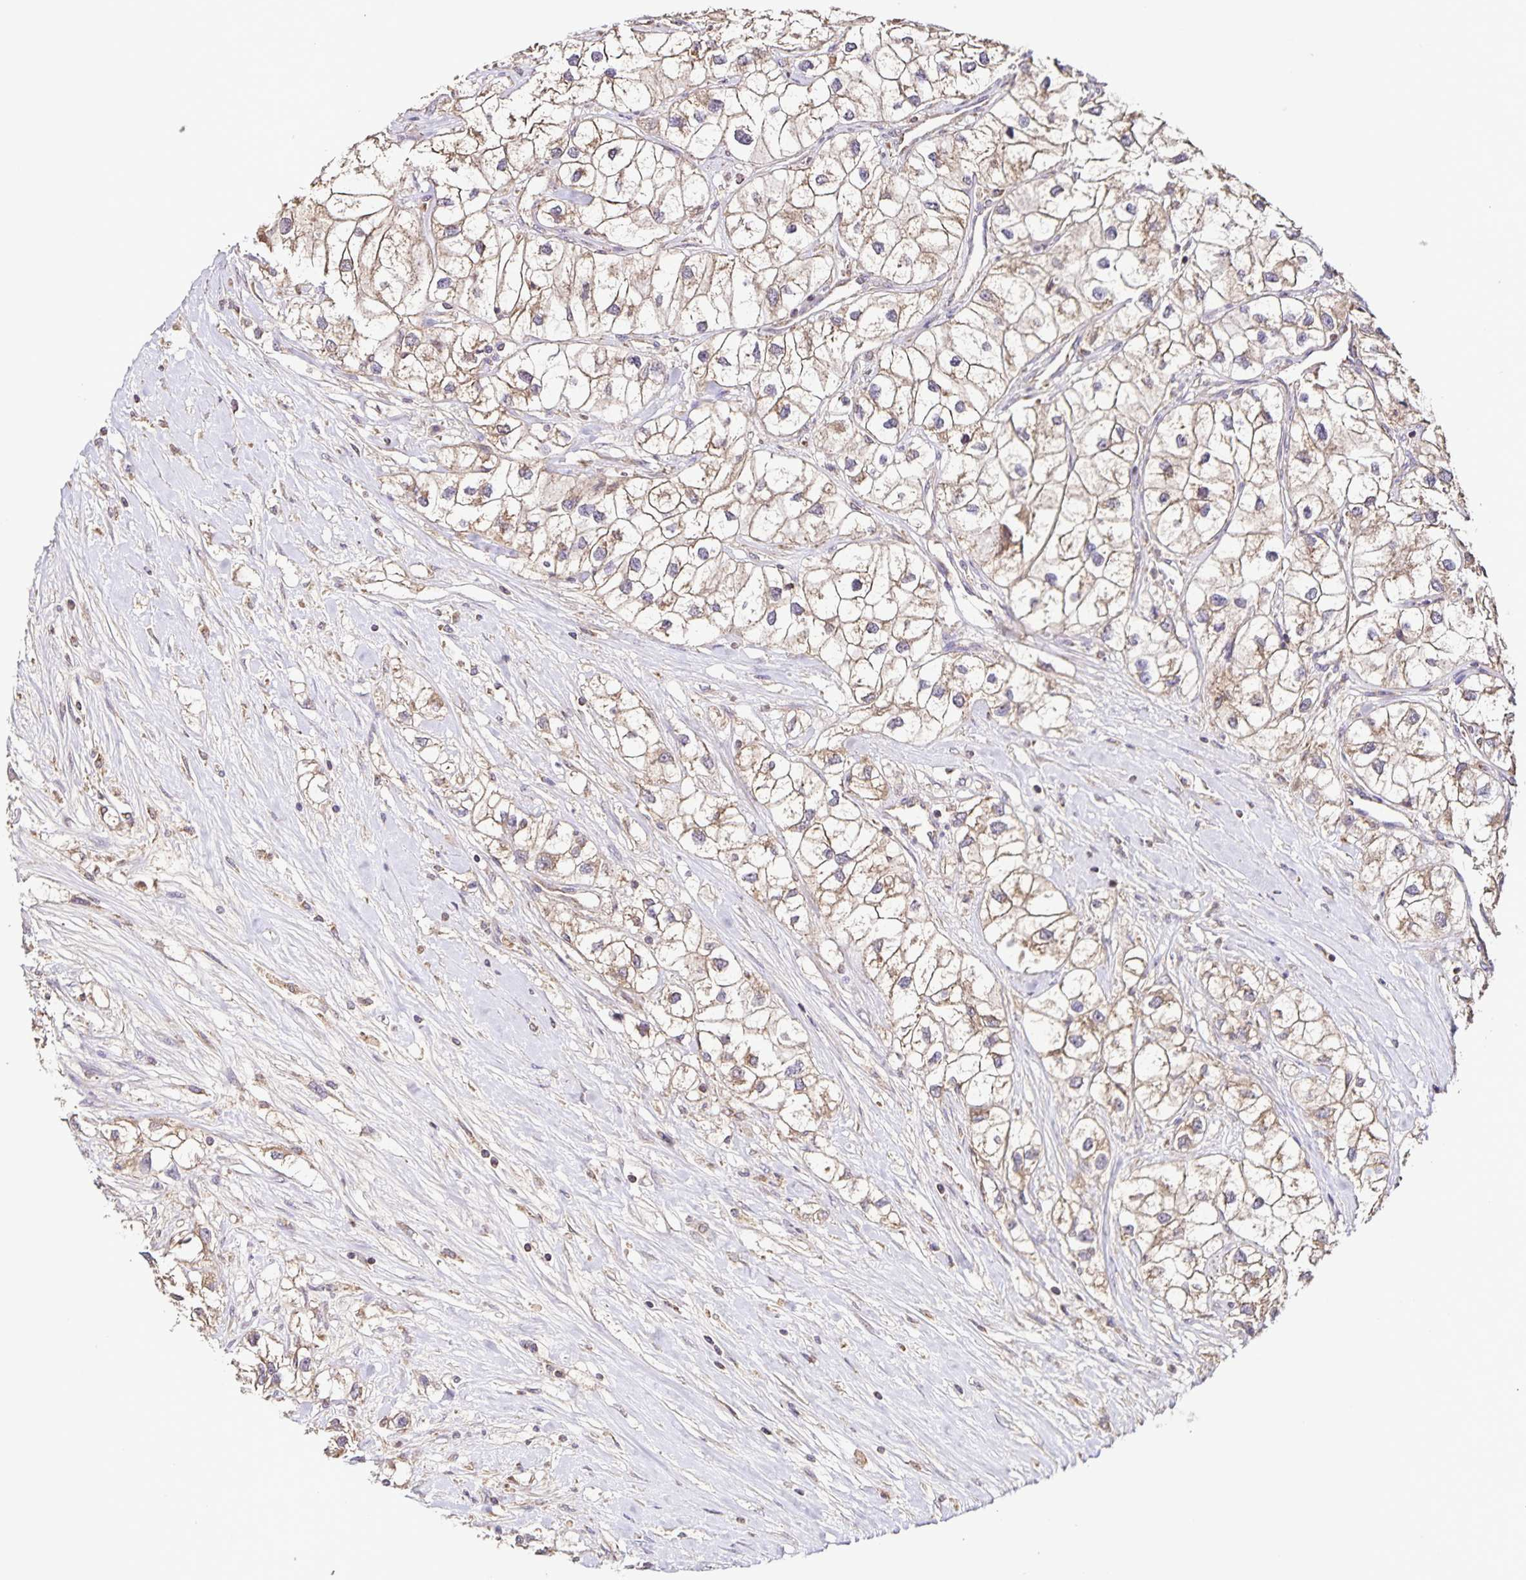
{"staining": {"intensity": "weak", "quantity": ">75%", "location": "cytoplasmic/membranous"}, "tissue": "renal cancer", "cell_type": "Tumor cells", "image_type": "cancer", "snomed": [{"axis": "morphology", "description": "Adenocarcinoma, NOS"}, {"axis": "topography", "description": "Kidney"}], "caption": "High-power microscopy captured an IHC photomicrograph of renal cancer, revealing weak cytoplasmic/membranous expression in approximately >75% of tumor cells.", "gene": "MAN1A1", "patient": {"sex": "male", "age": 59}}